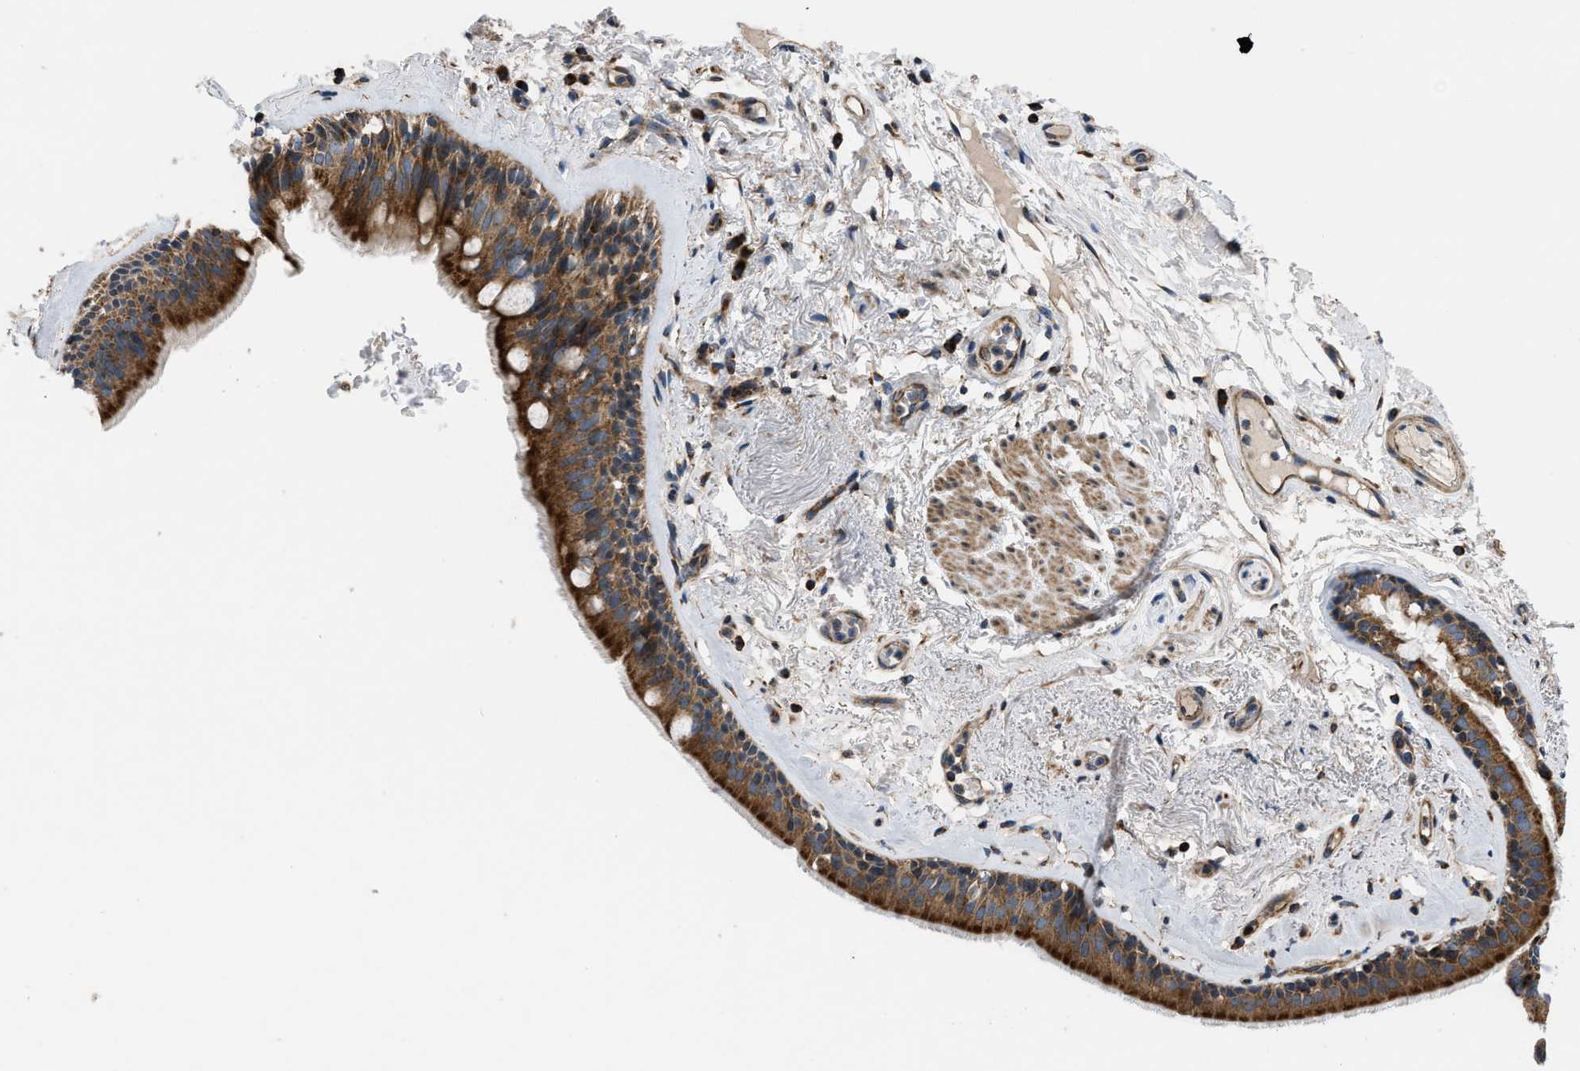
{"staining": {"intensity": "strong", "quantity": ">75%", "location": "cytoplasmic/membranous"}, "tissue": "bronchus", "cell_type": "Respiratory epithelial cells", "image_type": "normal", "snomed": [{"axis": "morphology", "description": "Normal tissue, NOS"}, {"axis": "topography", "description": "Cartilage tissue"}], "caption": "Immunohistochemistry (IHC) of unremarkable bronchus reveals high levels of strong cytoplasmic/membranous staining in about >75% of respiratory epithelial cells.", "gene": "OPTN", "patient": {"sex": "female", "age": 63}}